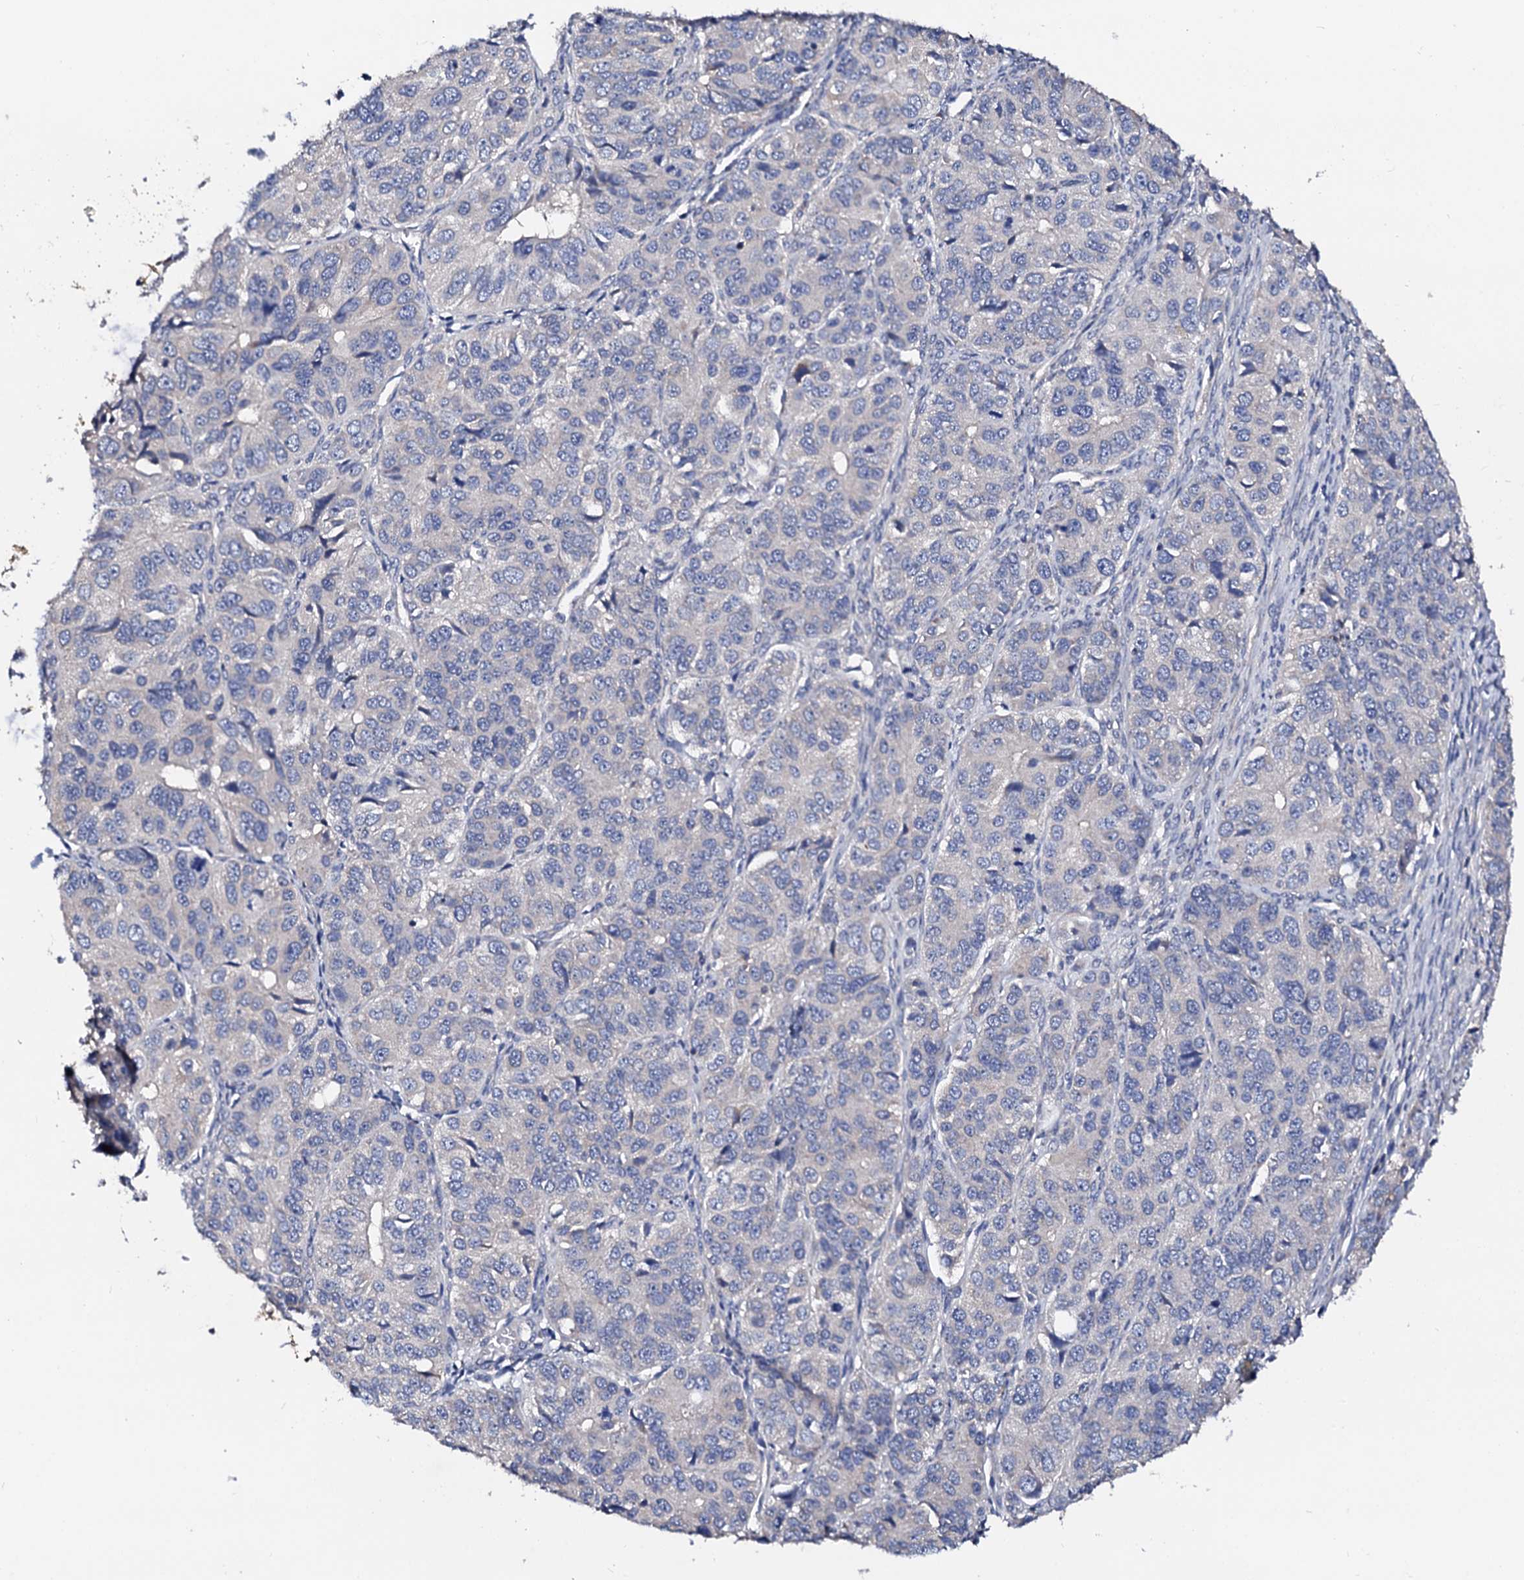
{"staining": {"intensity": "negative", "quantity": "none", "location": "none"}, "tissue": "ovarian cancer", "cell_type": "Tumor cells", "image_type": "cancer", "snomed": [{"axis": "morphology", "description": "Carcinoma, endometroid"}, {"axis": "topography", "description": "Ovary"}], "caption": "Immunohistochemistry histopathology image of neoplastic tissue: ovarian endometroid carcinoma stained with DAB (3,3'-diaminobenzidine) shows no significant protein expression in tumor cells.", "gene": "NUP58", "patient": {"sex": "female", "age": 51}}